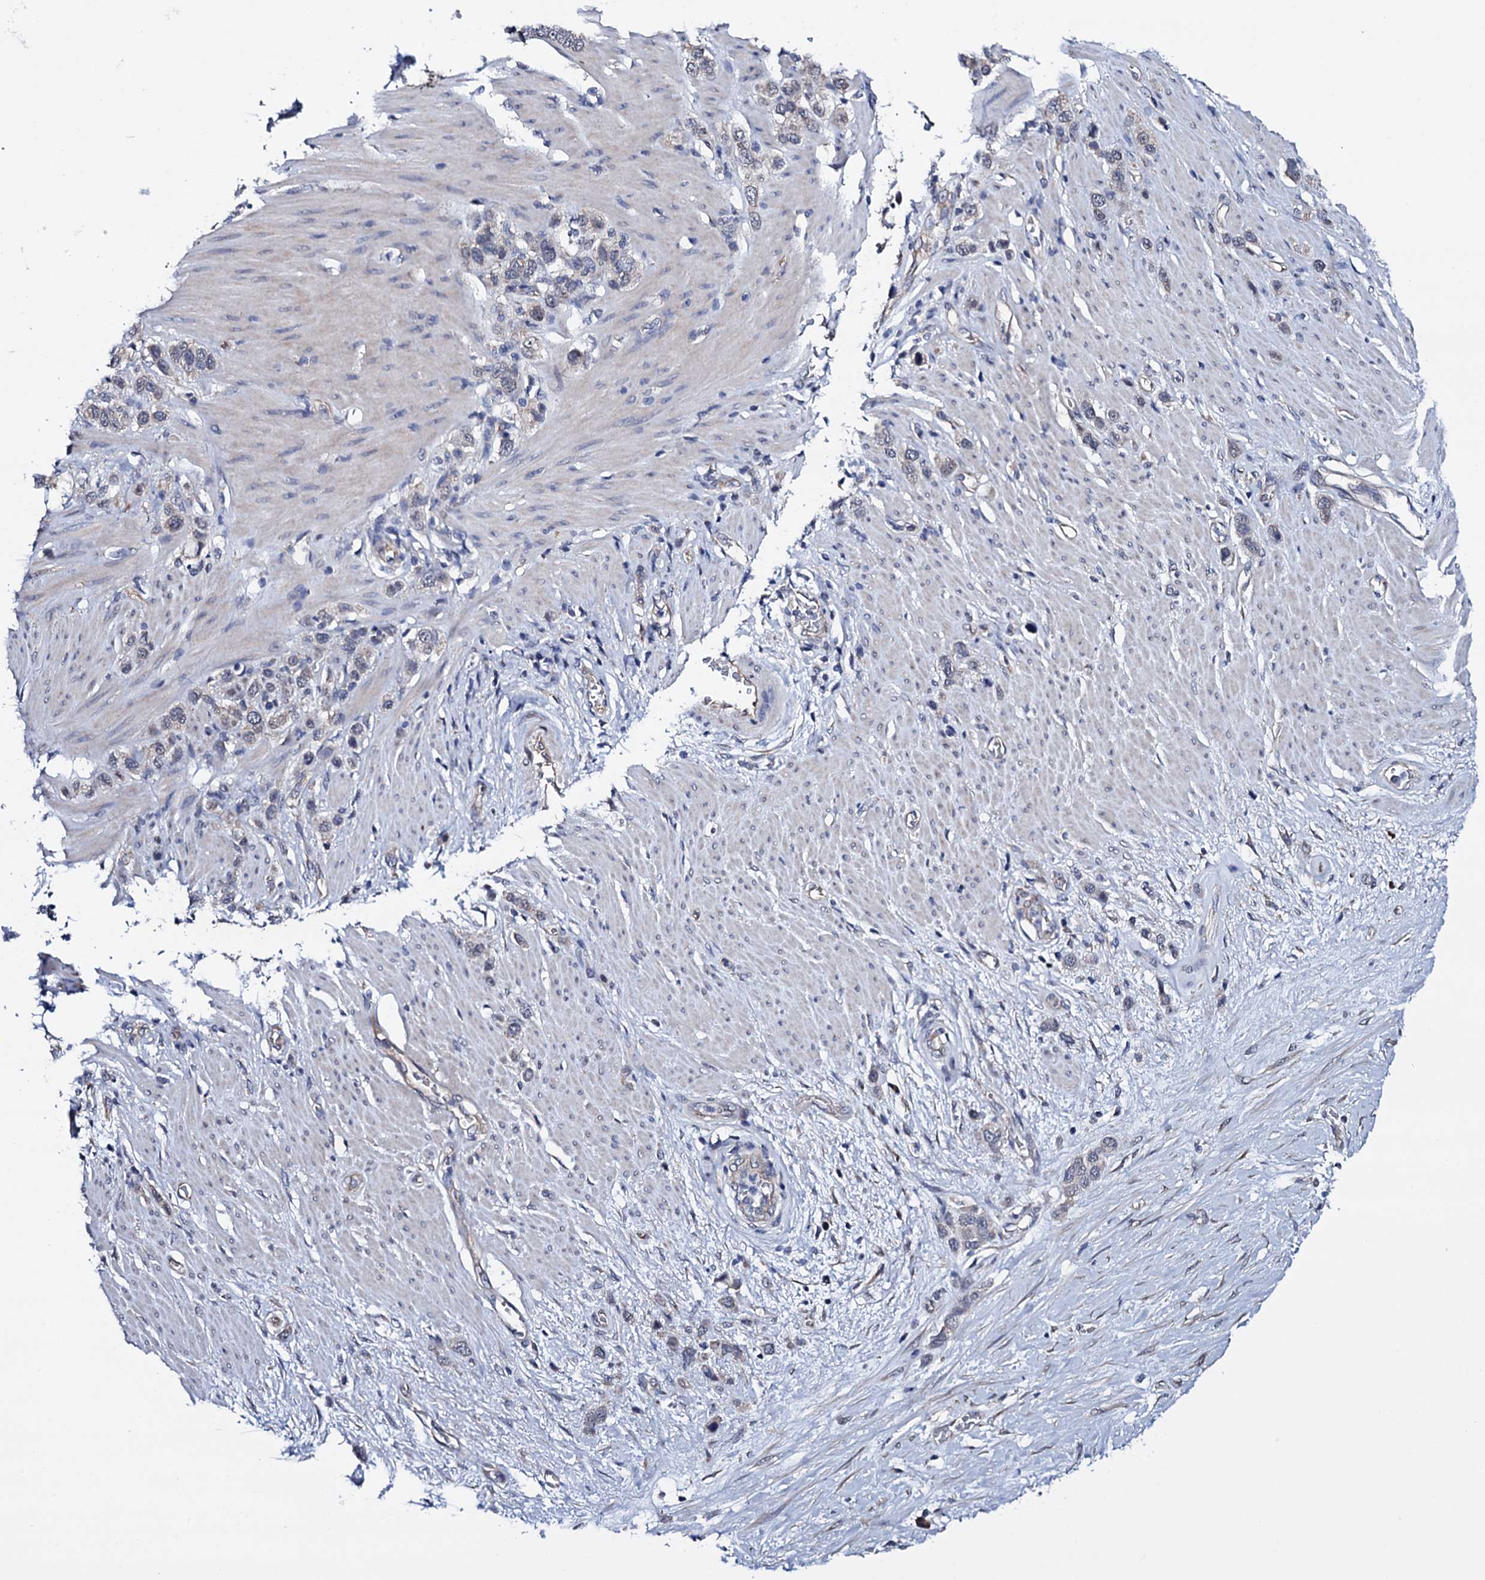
{"staining": {"intensity": "negative", "quantity": "none", "location": "none"}, "tissue": "stomach cancer", "cell_type": "Tumor cells", "image_type": "cancer", "snomed": [{"axis": "morphology", "description": "Adenocarcinoma, NOS"}, {"axis": "morphology", "description": "Adenocarcinoma, High grade"}, {"axis": "topography", "description": "Stomach, upper"}, {"axis": "topography", "description": "Stomach, lower"}], "caption": "Immunohistochemistry histopathology image of neoplastic tissue: human stomach adenocarcinoma stained with DAB (3,3'-diaminobenzidine) shows no significant protein expression in tumor cells.", "gene": "GAREM1", "patient": {"sex": "female", "age": 65}}